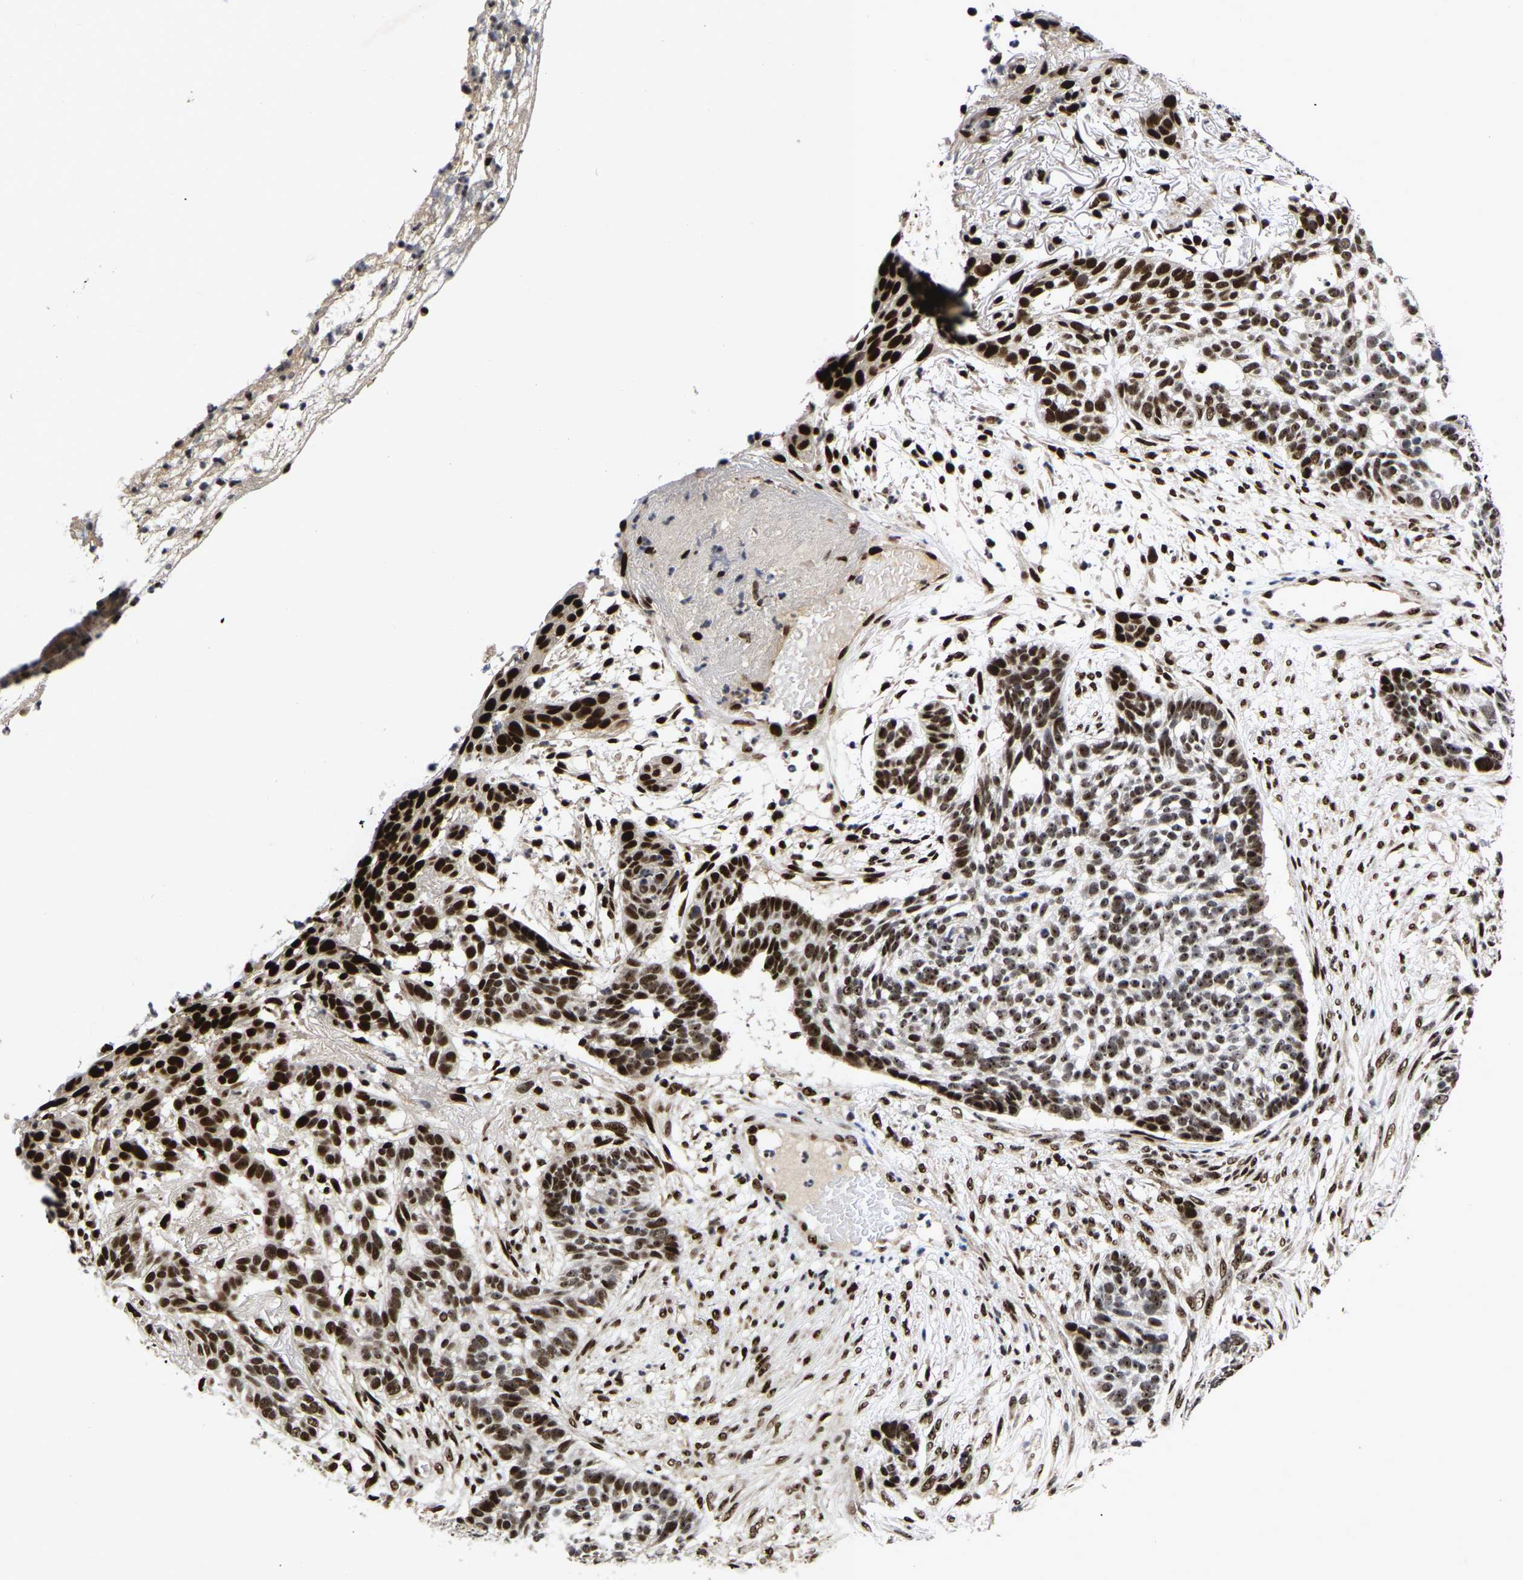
{"staining": {"intensity": "strong", "quantity": ">75%", "location": "nuclear"}, "tissue": "skin cancer", "cell_type": "Tumor cells", "image_type": "cancer", "snomed": [{"axis": "morphology", "description": "Basal cell carcinoma"}, {"axis": "topography", "description": "Skin"}], "caption": "This is an image of immunohistochemistry (IHC) staining of skin cancer, which shows strong staining in the nuclear of tumor cells.", "gene": "JUNB", "patient": {"sex": "male", "age": 85}}